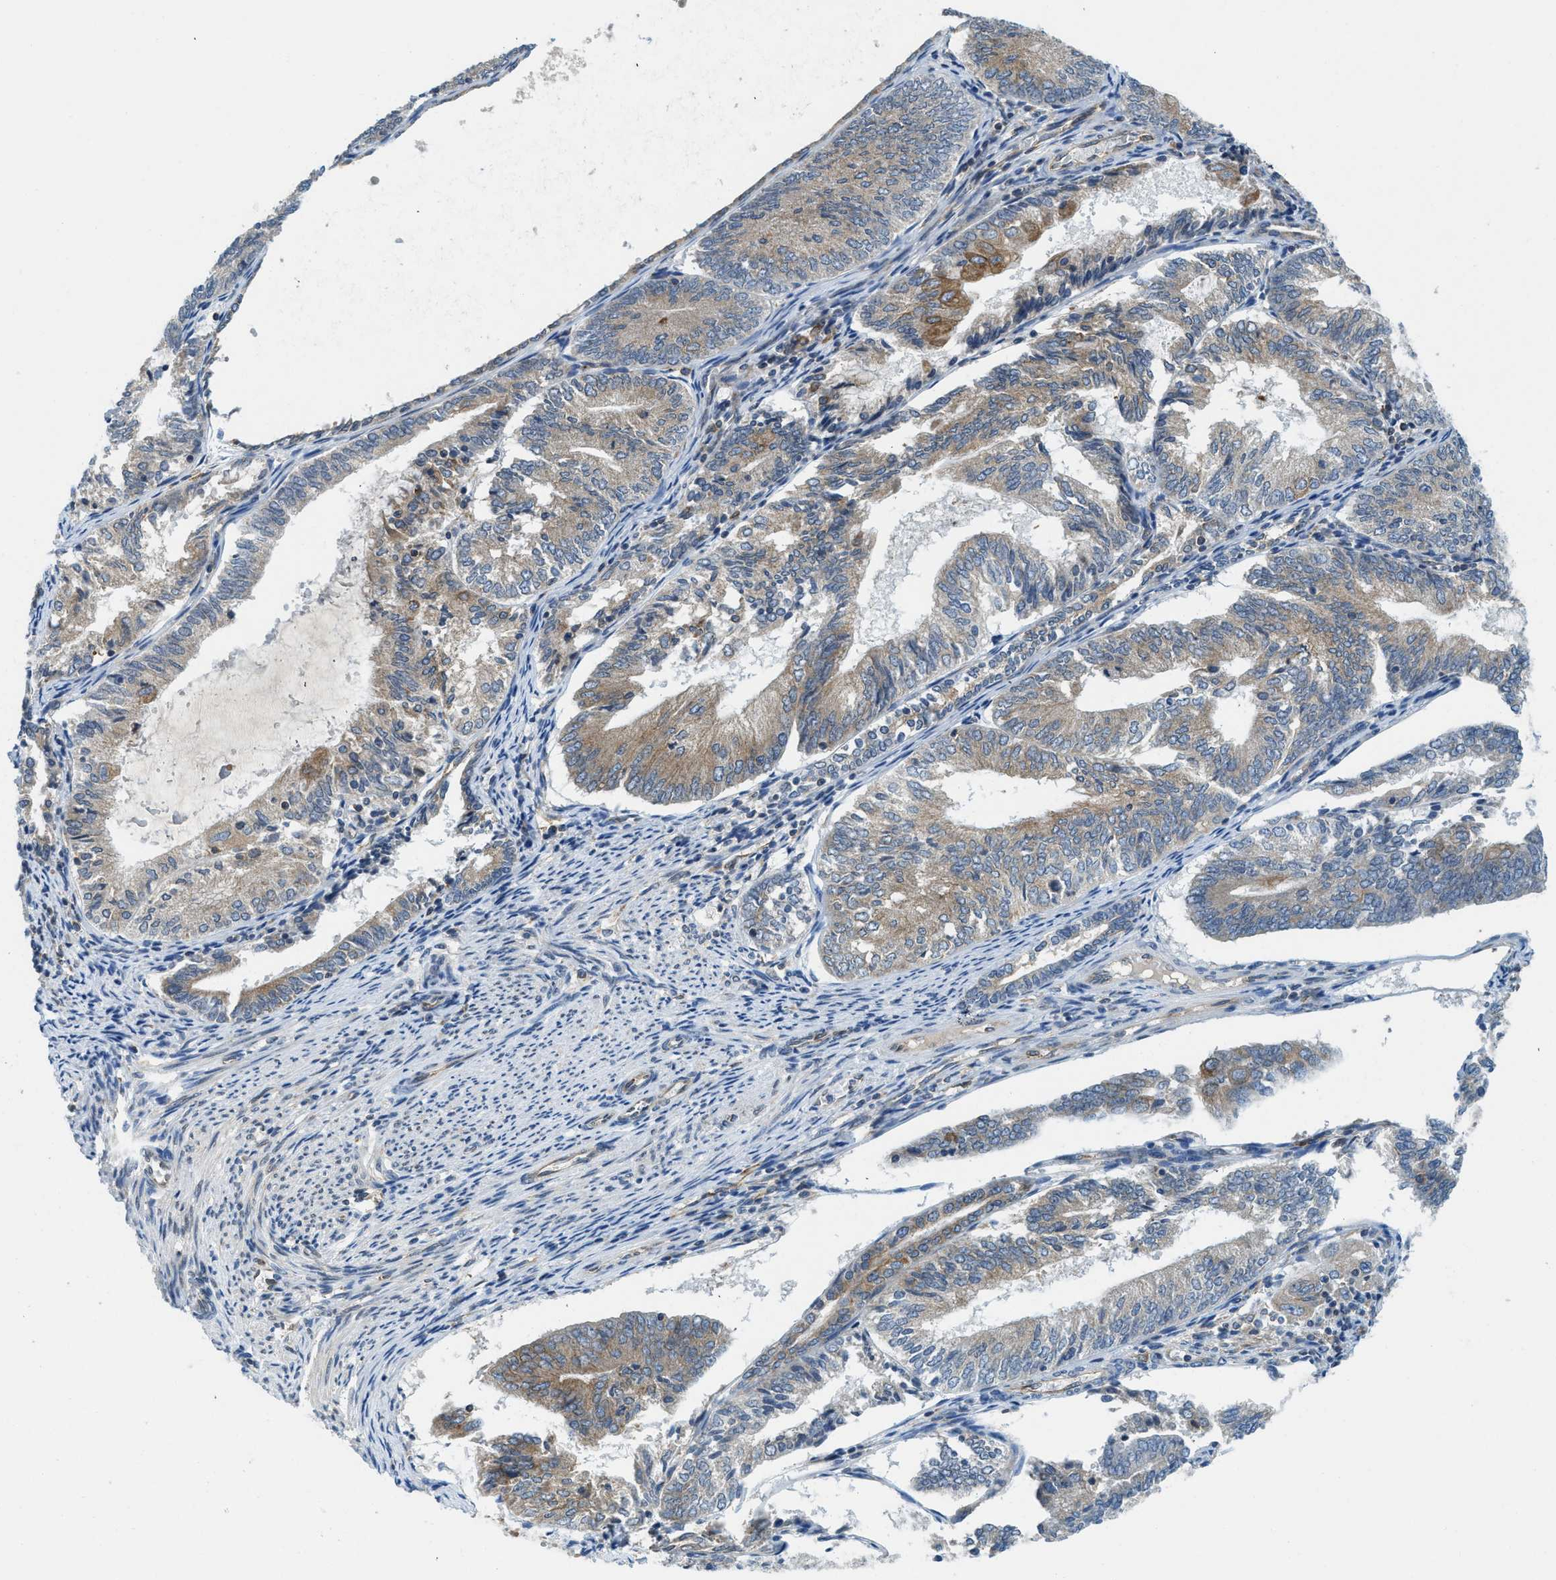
{"staining": {"intensity": "weak", "quantity": ">75%", "location": "cytoplasmic/membranous"}, "tissue": "endometrial cancer", "cell_type": "Tumor cells", "image_type": "cancer", "snomed": [{"axis": "morphology", "description": "Adenocarcinoma, NOS"}, {"axis": "topography", "description": "Endometrium"}], "caption": "Protein positivity by immunohistochemistry displays weak cytoplasmic/membranous expression in about >75% of tumor cells in endometrial adenocarcinoma. (brown staining indicates protein expression, while blue staining denotes nuclei).", "gene": "BCAP31", "patient": {"sex": "female", "age": 81}}